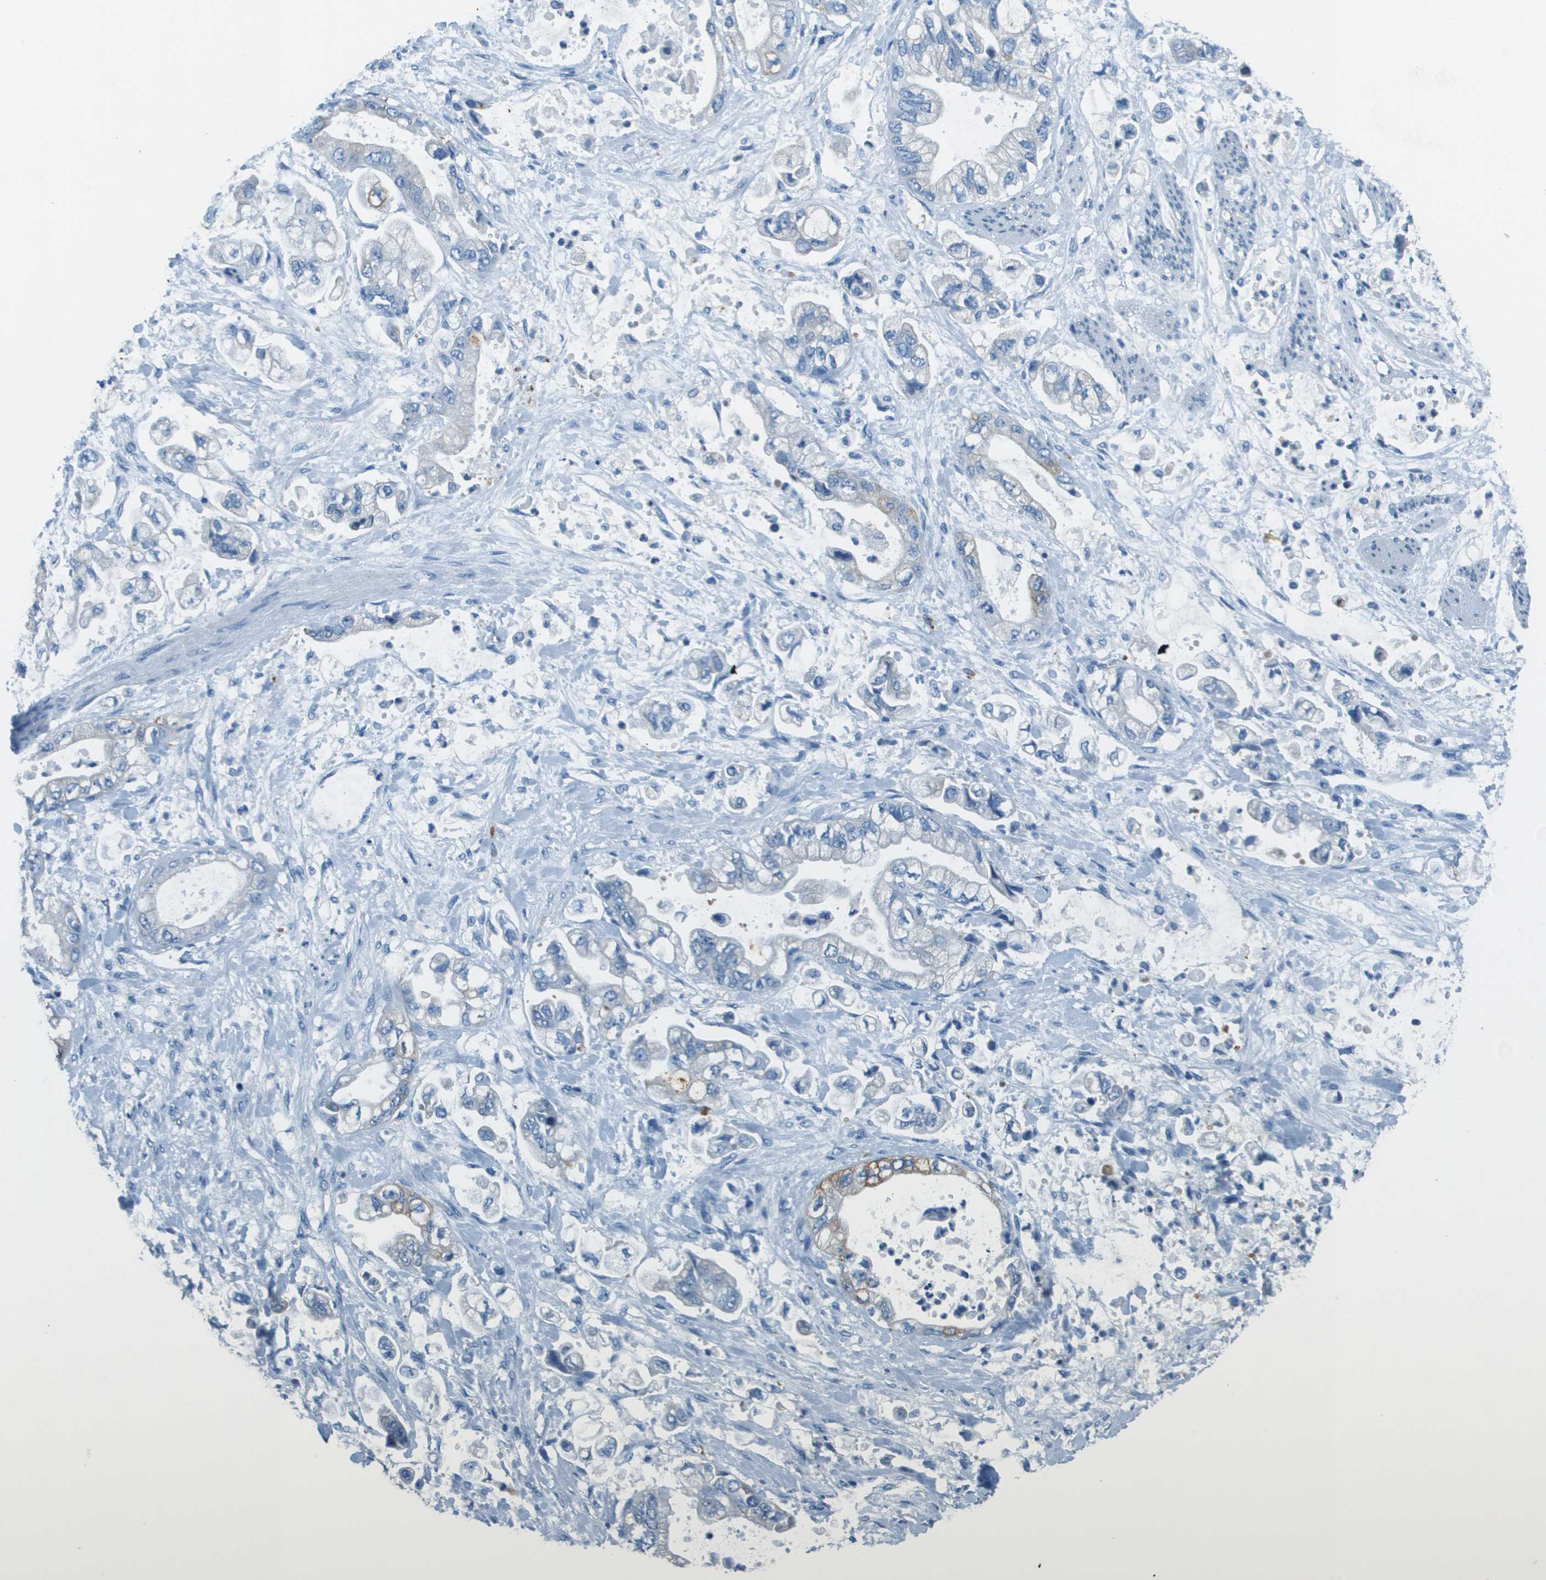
{"staining": {"intensity": "moderate", "quantity": "<25%", "location": "cytoplasmic/membranous"}, "tissue": "stomach cancer", "cell_type": "Tumor cells", "image_type": "cancer", "snomed": [{"axis": "morphology", "description": "Normal tissue, NOS"}, {"axis": "morphology", "description": "Adenocarcinoma, NOS"}, {"axis": "topography", "description": "Stomach"}], "caption": "Adenocarcinoma (stomach) was stained to show a protein in brown. There is low levels of moderate cytoplasmic/membranous staining in about <25% of tumor cells. Nuclei are stained in blue.", "gene": "SLC16A10", "patient": {"sex": "male", "age": 62}}